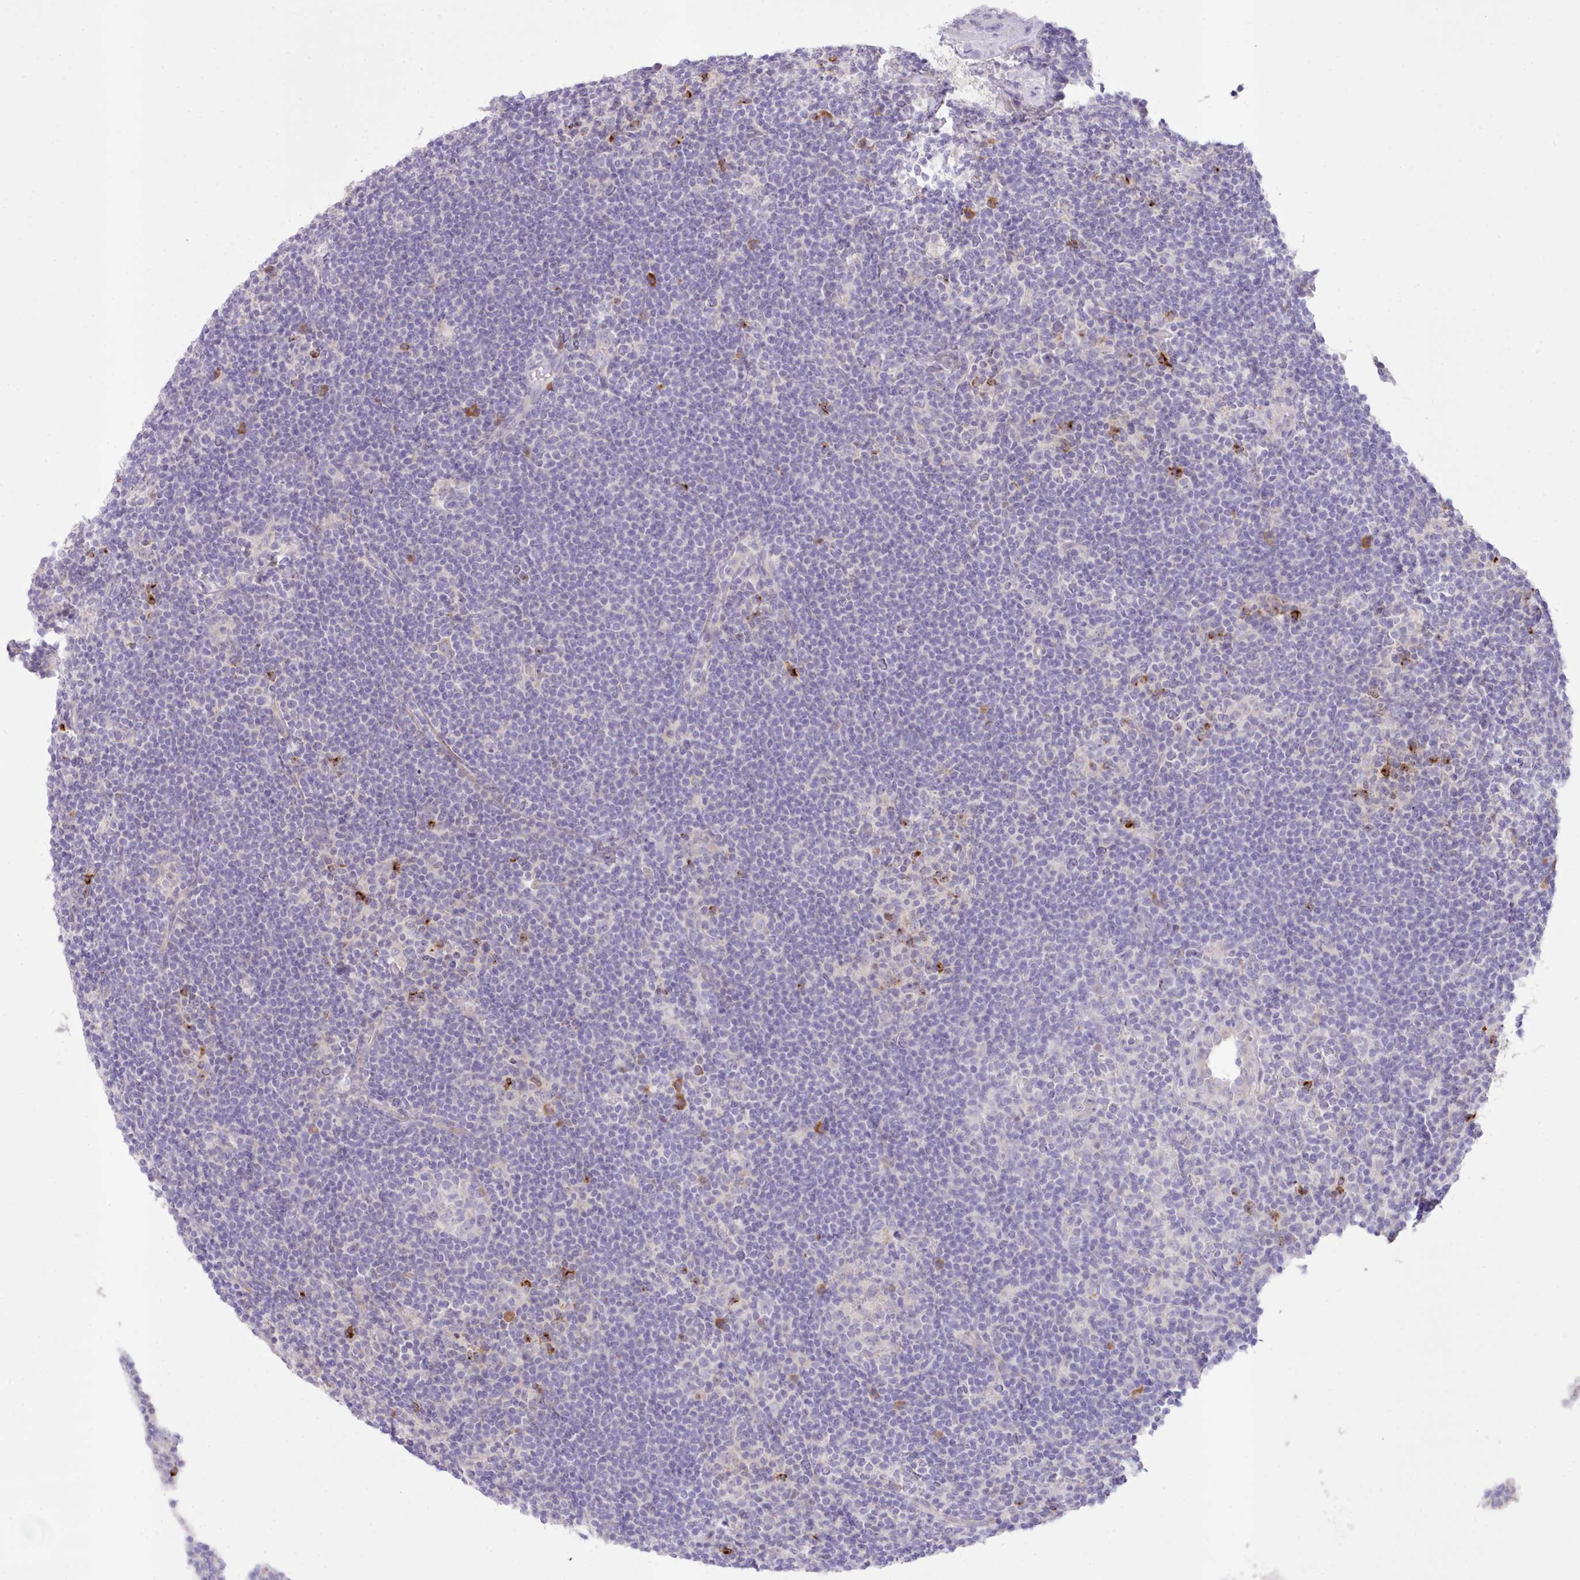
{"staining": {"intensity": "negative", "quantity": "none", "location": "none"}, "tissue": "lymphoma", "cell_type": "Tumor cells", "image_type": "cancer", "snomed": [{"axis": "morphology", "description": "Hodgkin's disease, NOS"}, {"axis": "topography", "description": "Lymph node"}], "caption": "DAB immunohistochemical staining of lymphoma displays no significant expression in tumor cells.", "gene": "CCL1", "patient": {"sex": "female", "age": 57}}